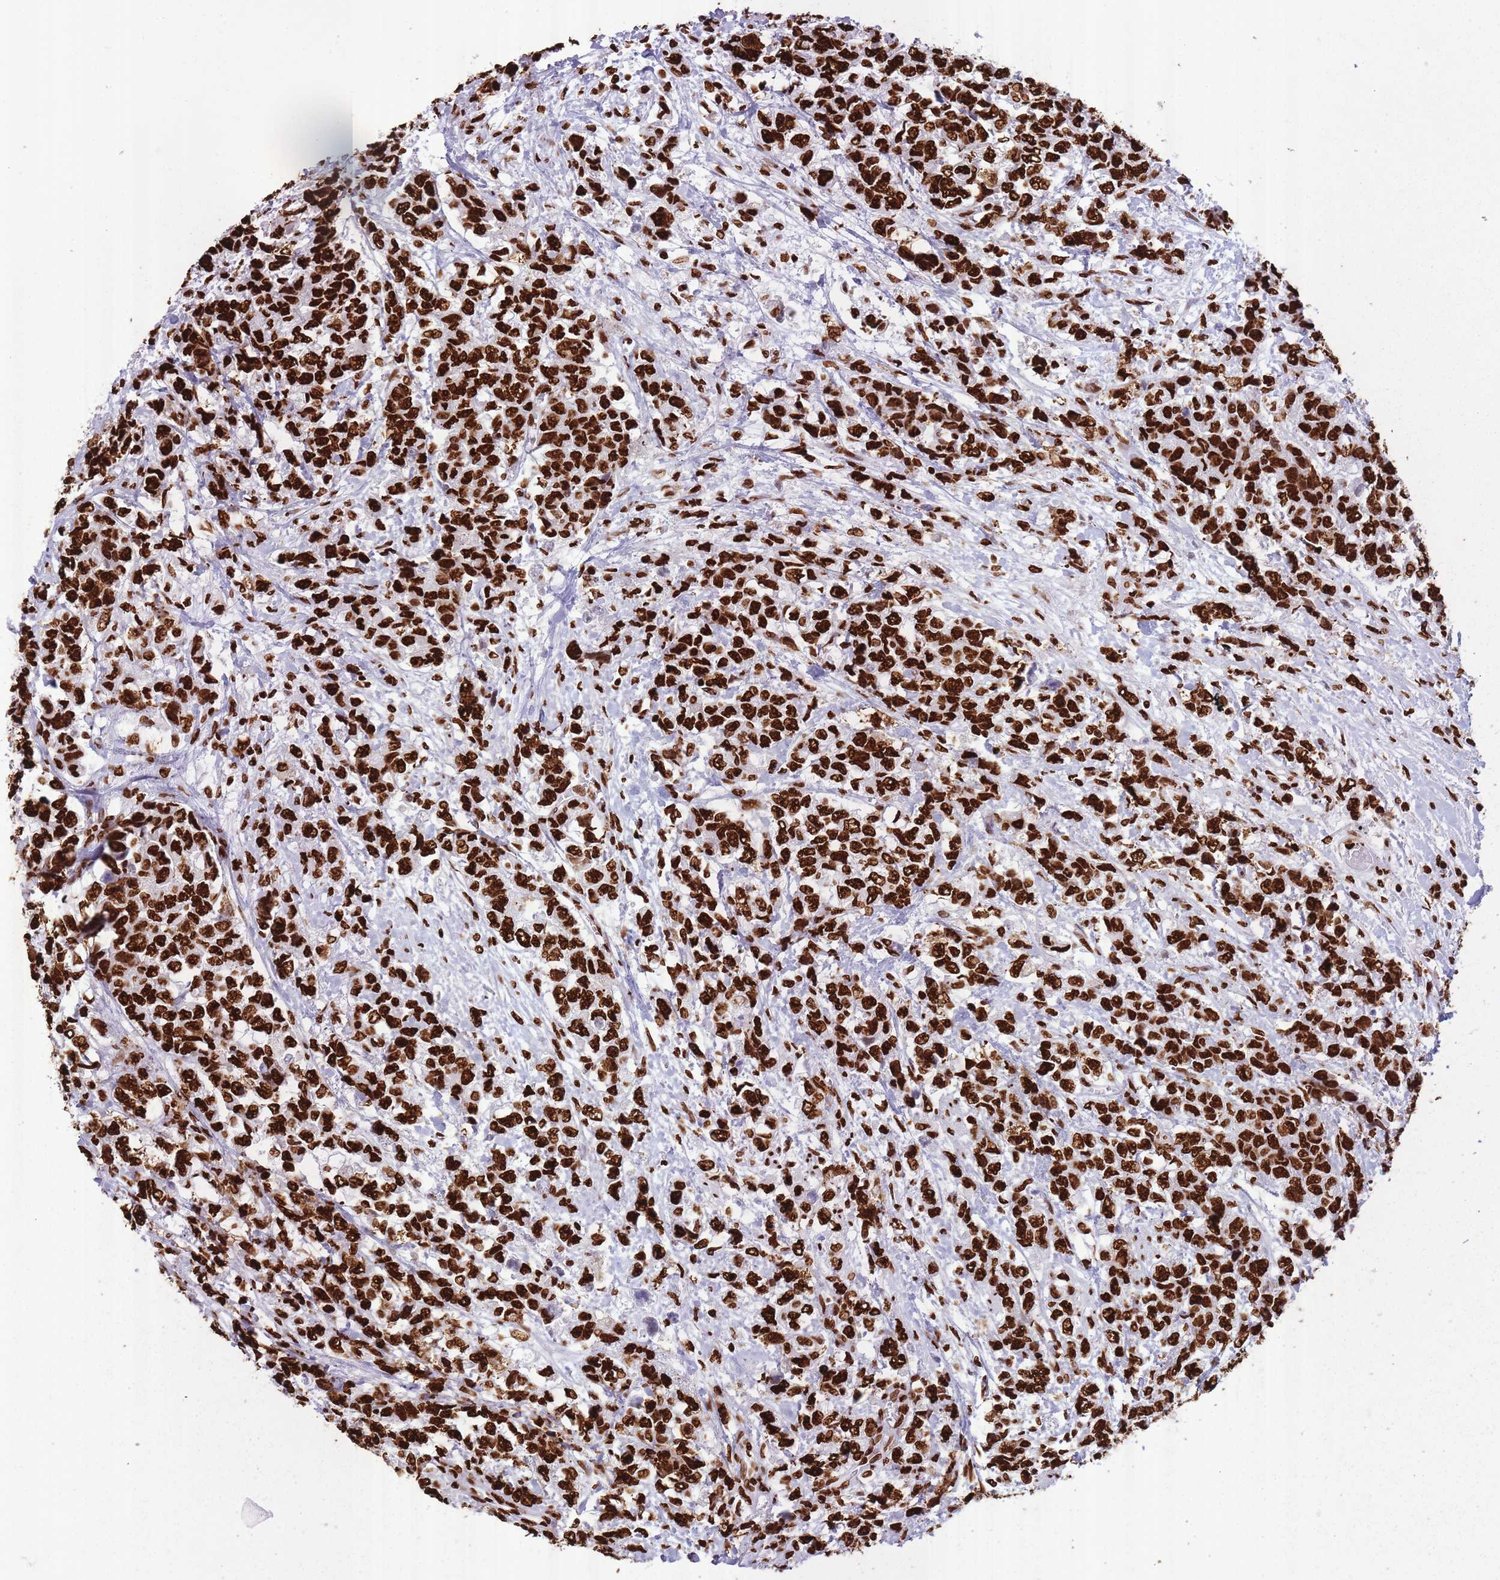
{"staining": {"intensity": "strong", "quantity": ">75%", "location": "nuclear"}, "tissue": "urothelial cancer", "cell_type": "Tumor cells", "image_type": "cancer", "snomed": [{"axis": "morphology", "description": "Urothelial carcinoma, High grade"}, {"axis": "topography", "description": "Urinary bladder"}], "caption": "High-magnification brightfield microscopy of urothelial carcinoma (high-grade) stained with DAB (brown) and counterstained with hematoxylin (blue). tumor cells exhibit strong nuclear staining is present in approximately>75% of cells. (IHC, brightfield microscopy, high magnification).", "gene": "HNRNPUL1", "patient": {"sex": "female", "age": 78}}